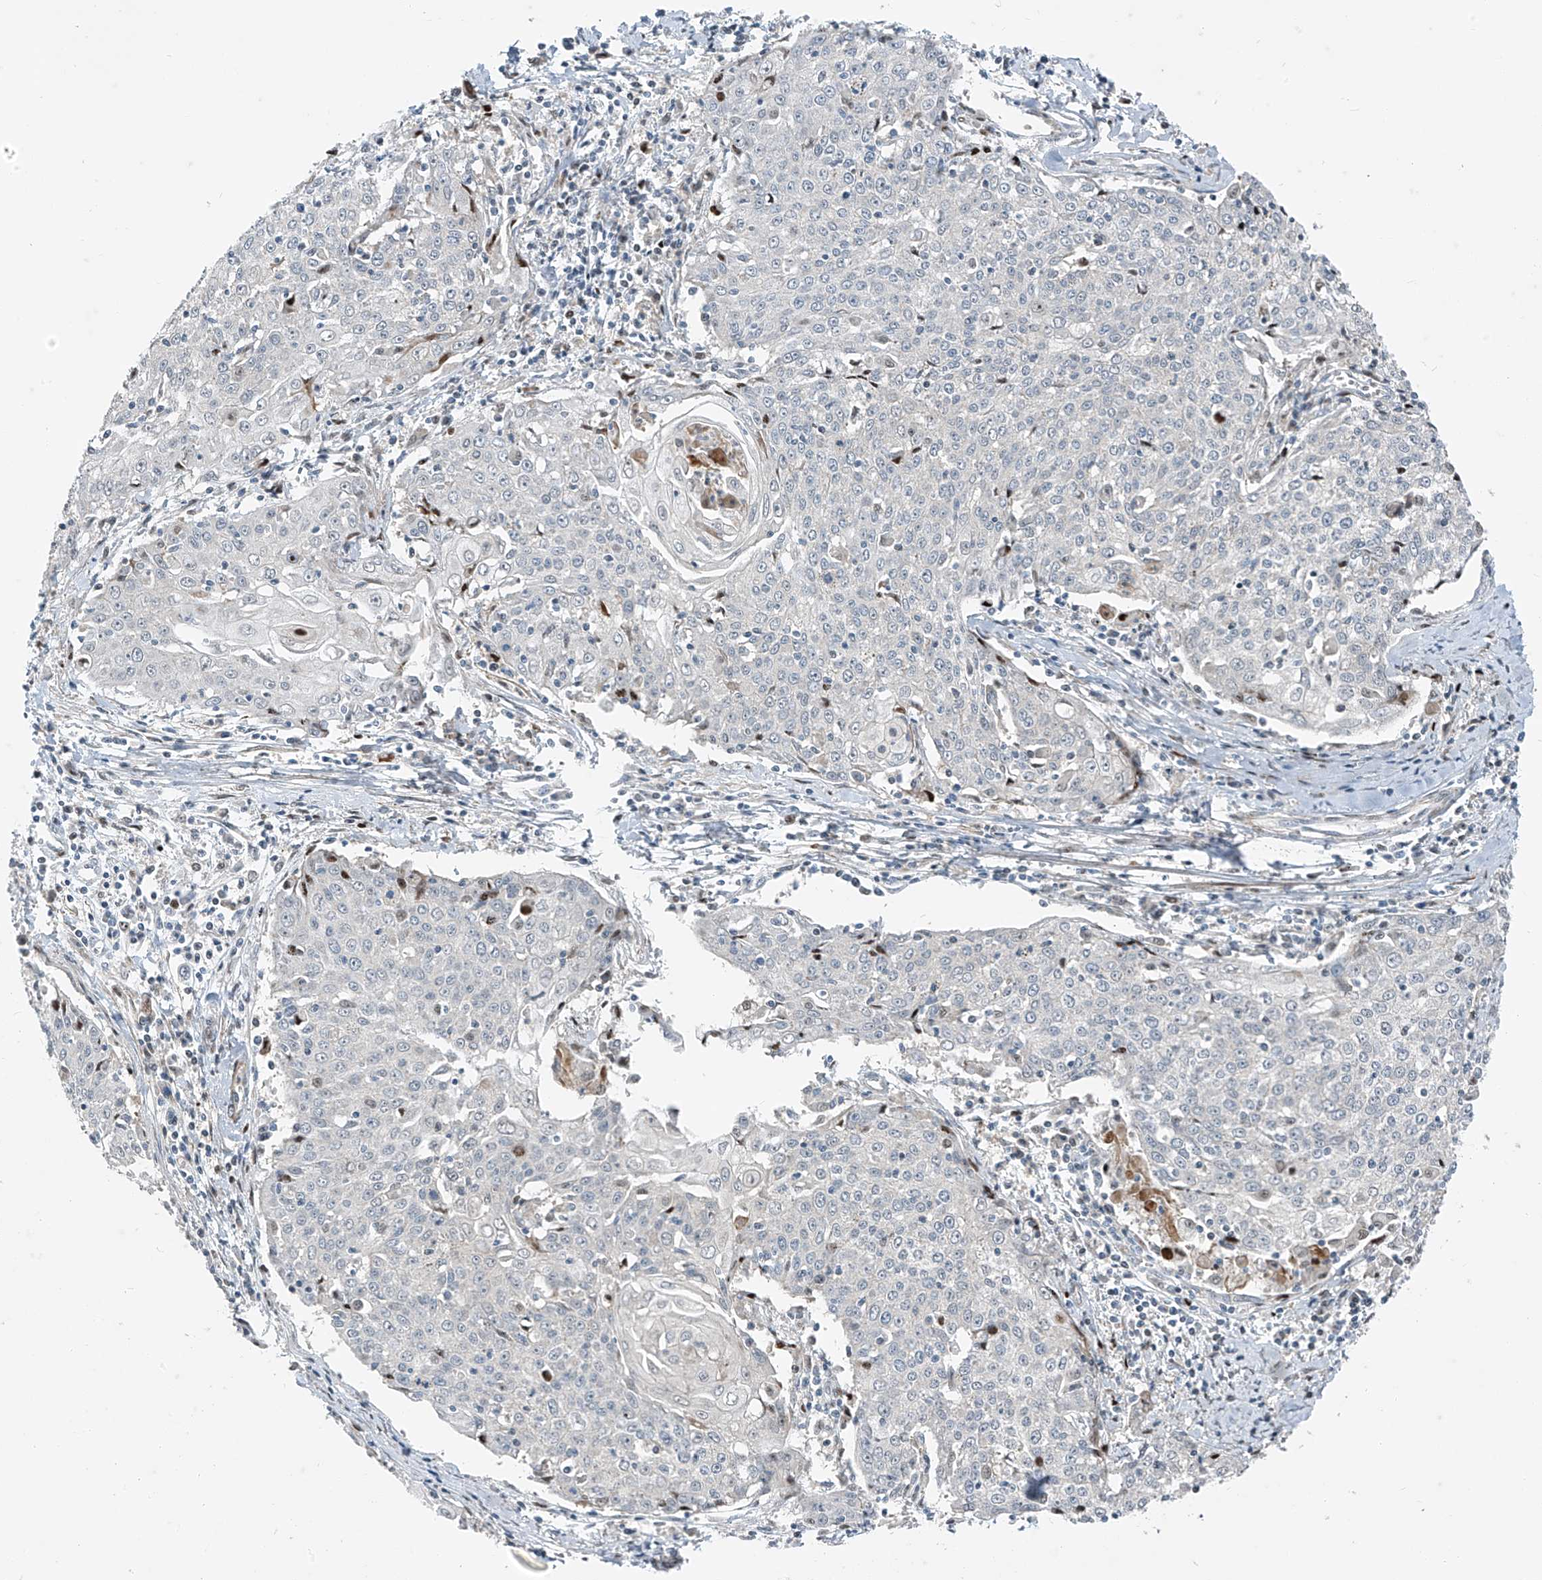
{"staining": {"intensity": "negative", "quantity": "none", "location": "none"}, "tissue": "cervical cancer", "cell_type": "Tumor cells", "image_type": "cancer", "snomed": [{"axis": "morphology", "description": "Squamous cell carcinoma, NOS"}, {"axis": "topography", "description": "Cervix"}], "caption": "Immunohistochemistry micrograph of neoplastic tissue: cervical squamous cell carcinoma stained with DAB shows no significant protein expression in tumor cells.", "gene": "PPCS", "patient": {"sex": "female", "age": 48}}